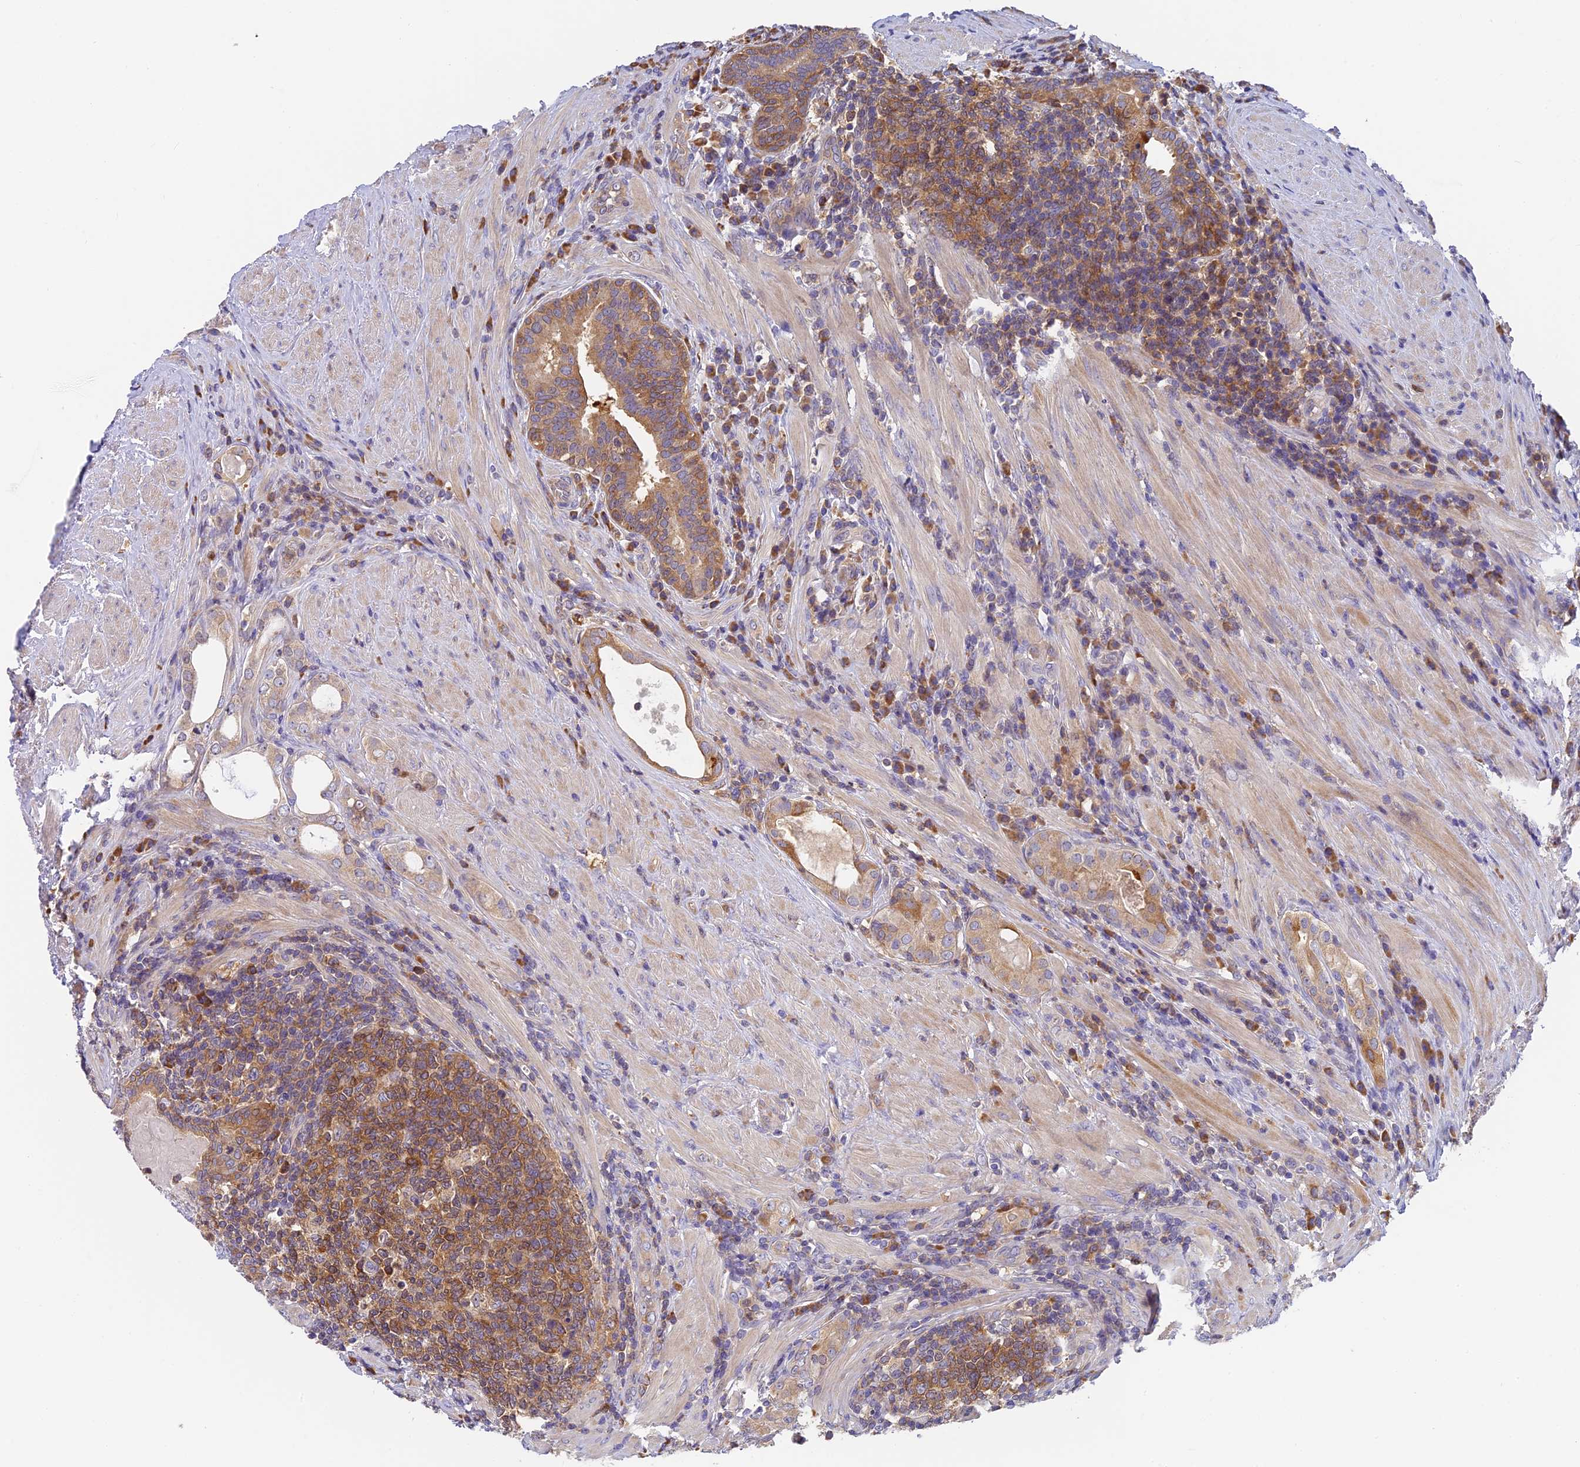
{"staining": {"intensity": "moderate", "quantity": "<25%", "location": "cytoplasmic/membranous"}, "tissue": "prostate cancer", "cell_type": "Tumor cells", "image_type": "cancer", "snomed": [{"axis": "morphology", "description": "Adenocarcinoma, Low grade"}, {"axis": "topography", "description": "Prostate"}], "caption": "Moderate cytoplasmic/membranous protein positivity is present in about <25% of tumor cells in prostate cancer. The staining was performed using DAB, with brown indicating positive protein expression. Nuclei are stained blue with hematoxylin.", "gene": "IPO5", "patient": {"sex": "male", "age": 68}}